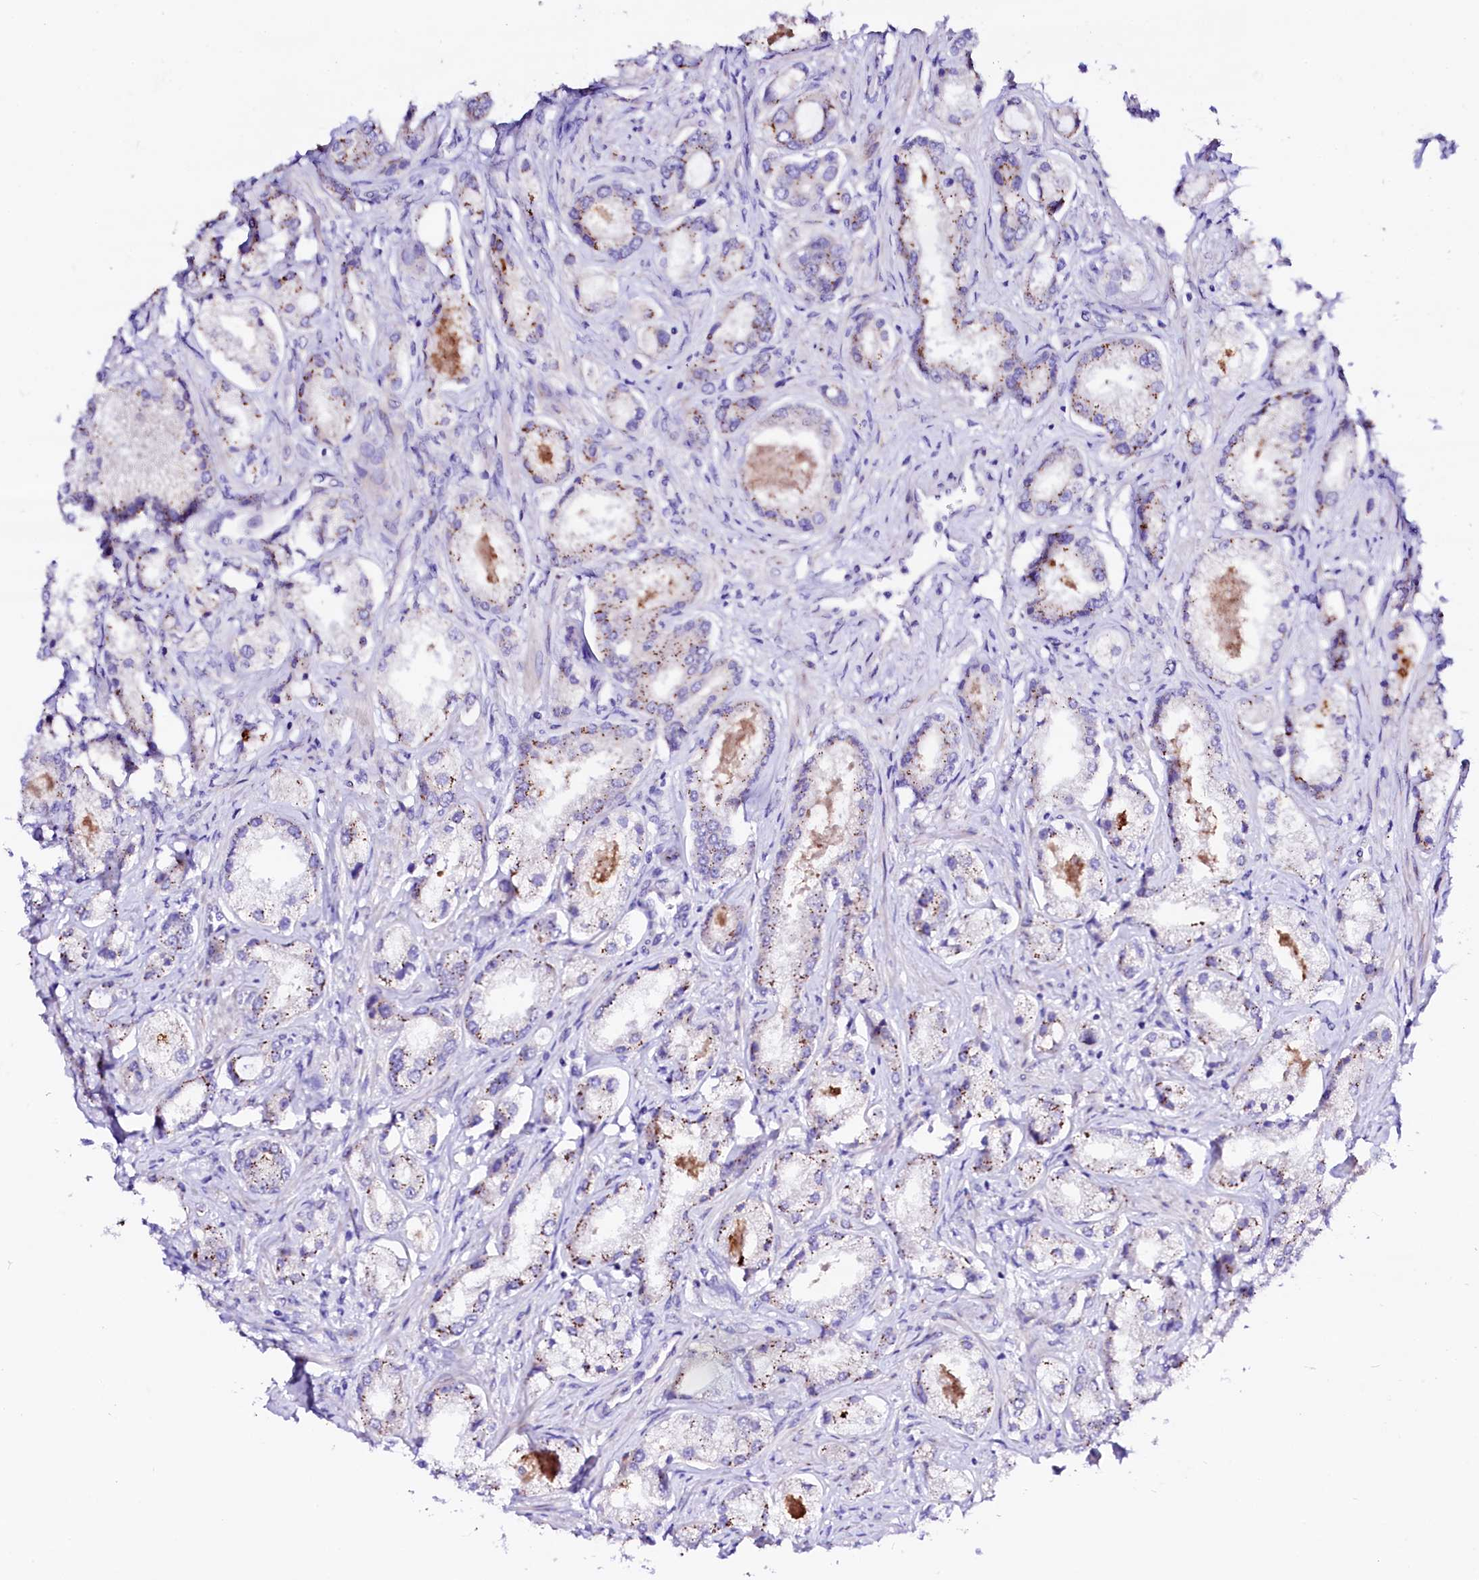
{"staining": {"intensity": "moderate", "quantity": "<25%", "location": "cytoplasmic/membranous"}, "tissue": "prostate cancer", "cell_type": "Tumor cells", "image_type": "cancer", "snomed": [{"axis": "morphology", "description": "Adenocarcinoma, Low grade"}, {"axis": "topography", "description": "Prostate"}], "caption": "A high-resolution micrograph shows IHC staining of prostate cancer (low-grade adenocarcinoma), which exhibits moderate cytoplasmic/membranous expression in approximately <25% of tumor cells.", "gene": "BTBD16", "patient": {"sex": "male", "age": 68}}